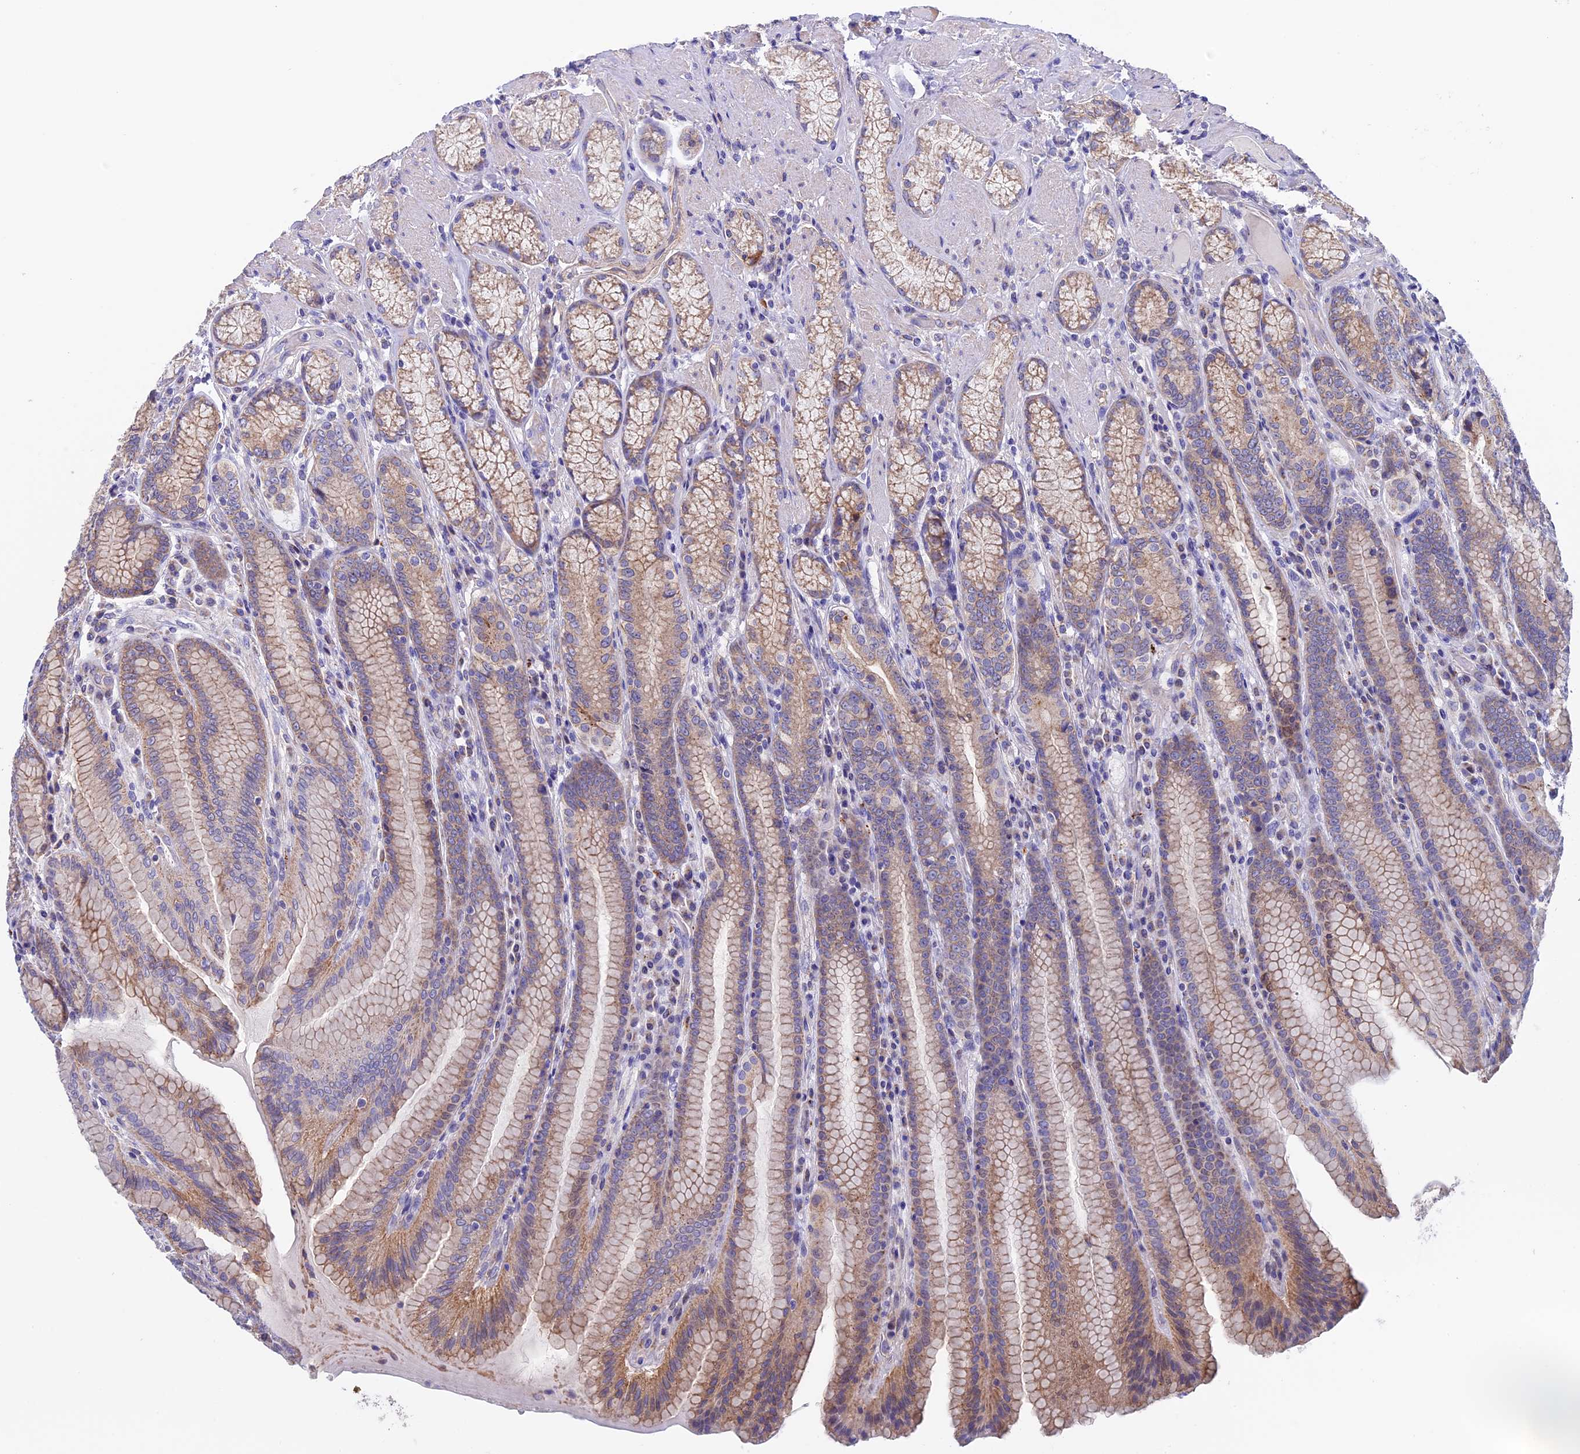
{"staining": {"intensity": "strong", "quantity": "25%-75%", "location": "cytoplasmic/membranous"}, "tissue": "stomach", "cell_type": "Glandular cells", "image_type": "normal", "snomed": [{"axis": "morphology", "description": "Normal tissue, NOS"}, {"axis": "topography", "description": "Stomach, upper"}, {"axis": "topography", "description": "Stomach, lower"}], "caption": "IHC histopathology image of benign human stomach stained for a protein (brown), which reveals high levels of strong cytoplasmic/membranous staining in about 25%-75% of glandular cells.", "gene": "ETFDH", "patient": {"sex": "female", "age": 76}}